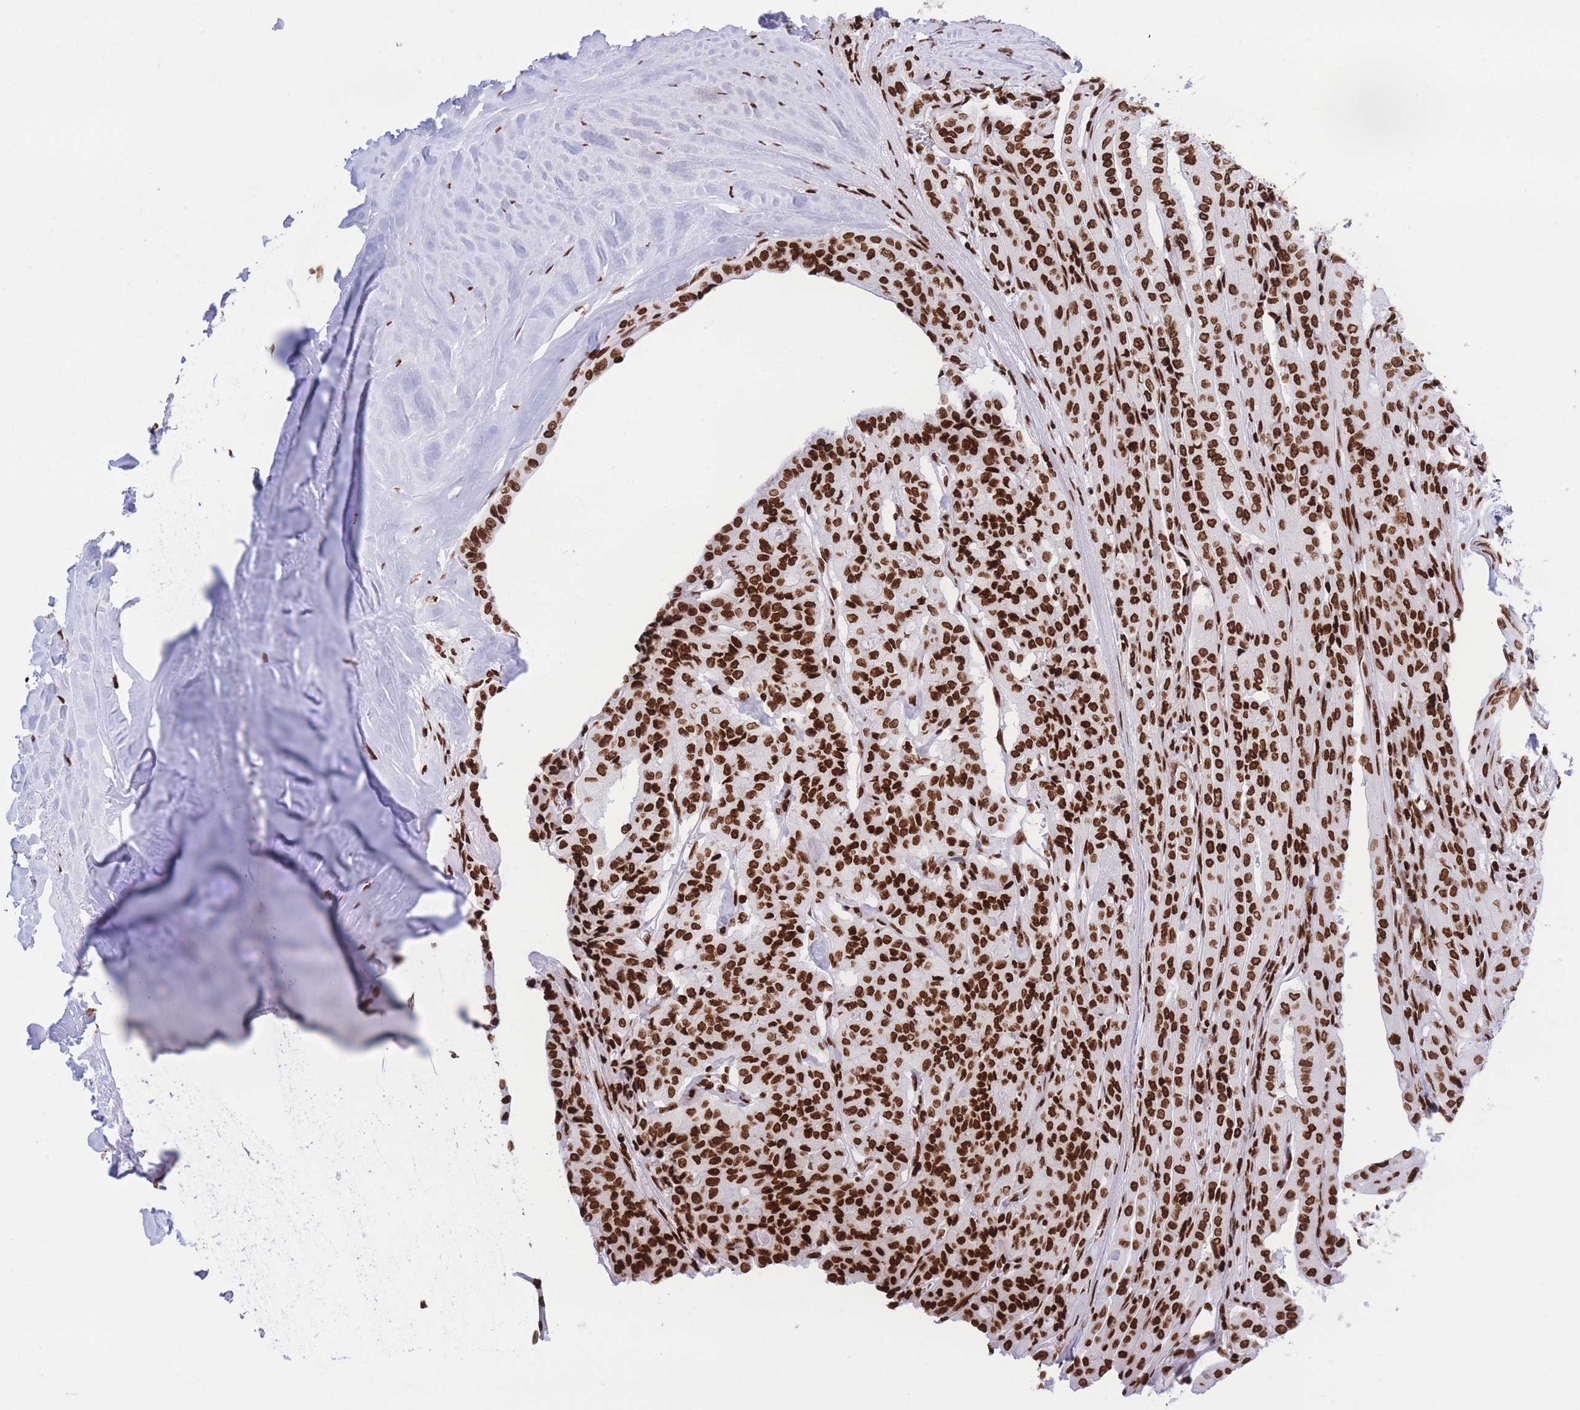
{"staining": {"intensity": "strong", "quantity": ">75%", "location": "nuclear"}, "tissue": "thyroid cancer", "cell_type": "Tumor cells", "image_type": "cancer", "snomed": [{"axis": "morphology", "description": "Papillary adenocarcinoma, NOS"}, {"axis": "topography", "description": "Thyroid gland"}], "caption": "Thyroid cancer tissue exhibits strong nuclear staining in about >75% of tumor cells, visualized by immunohistochemistry.", "gene": "H2BC11", "patient": {"sex": "female", "age": 59}}